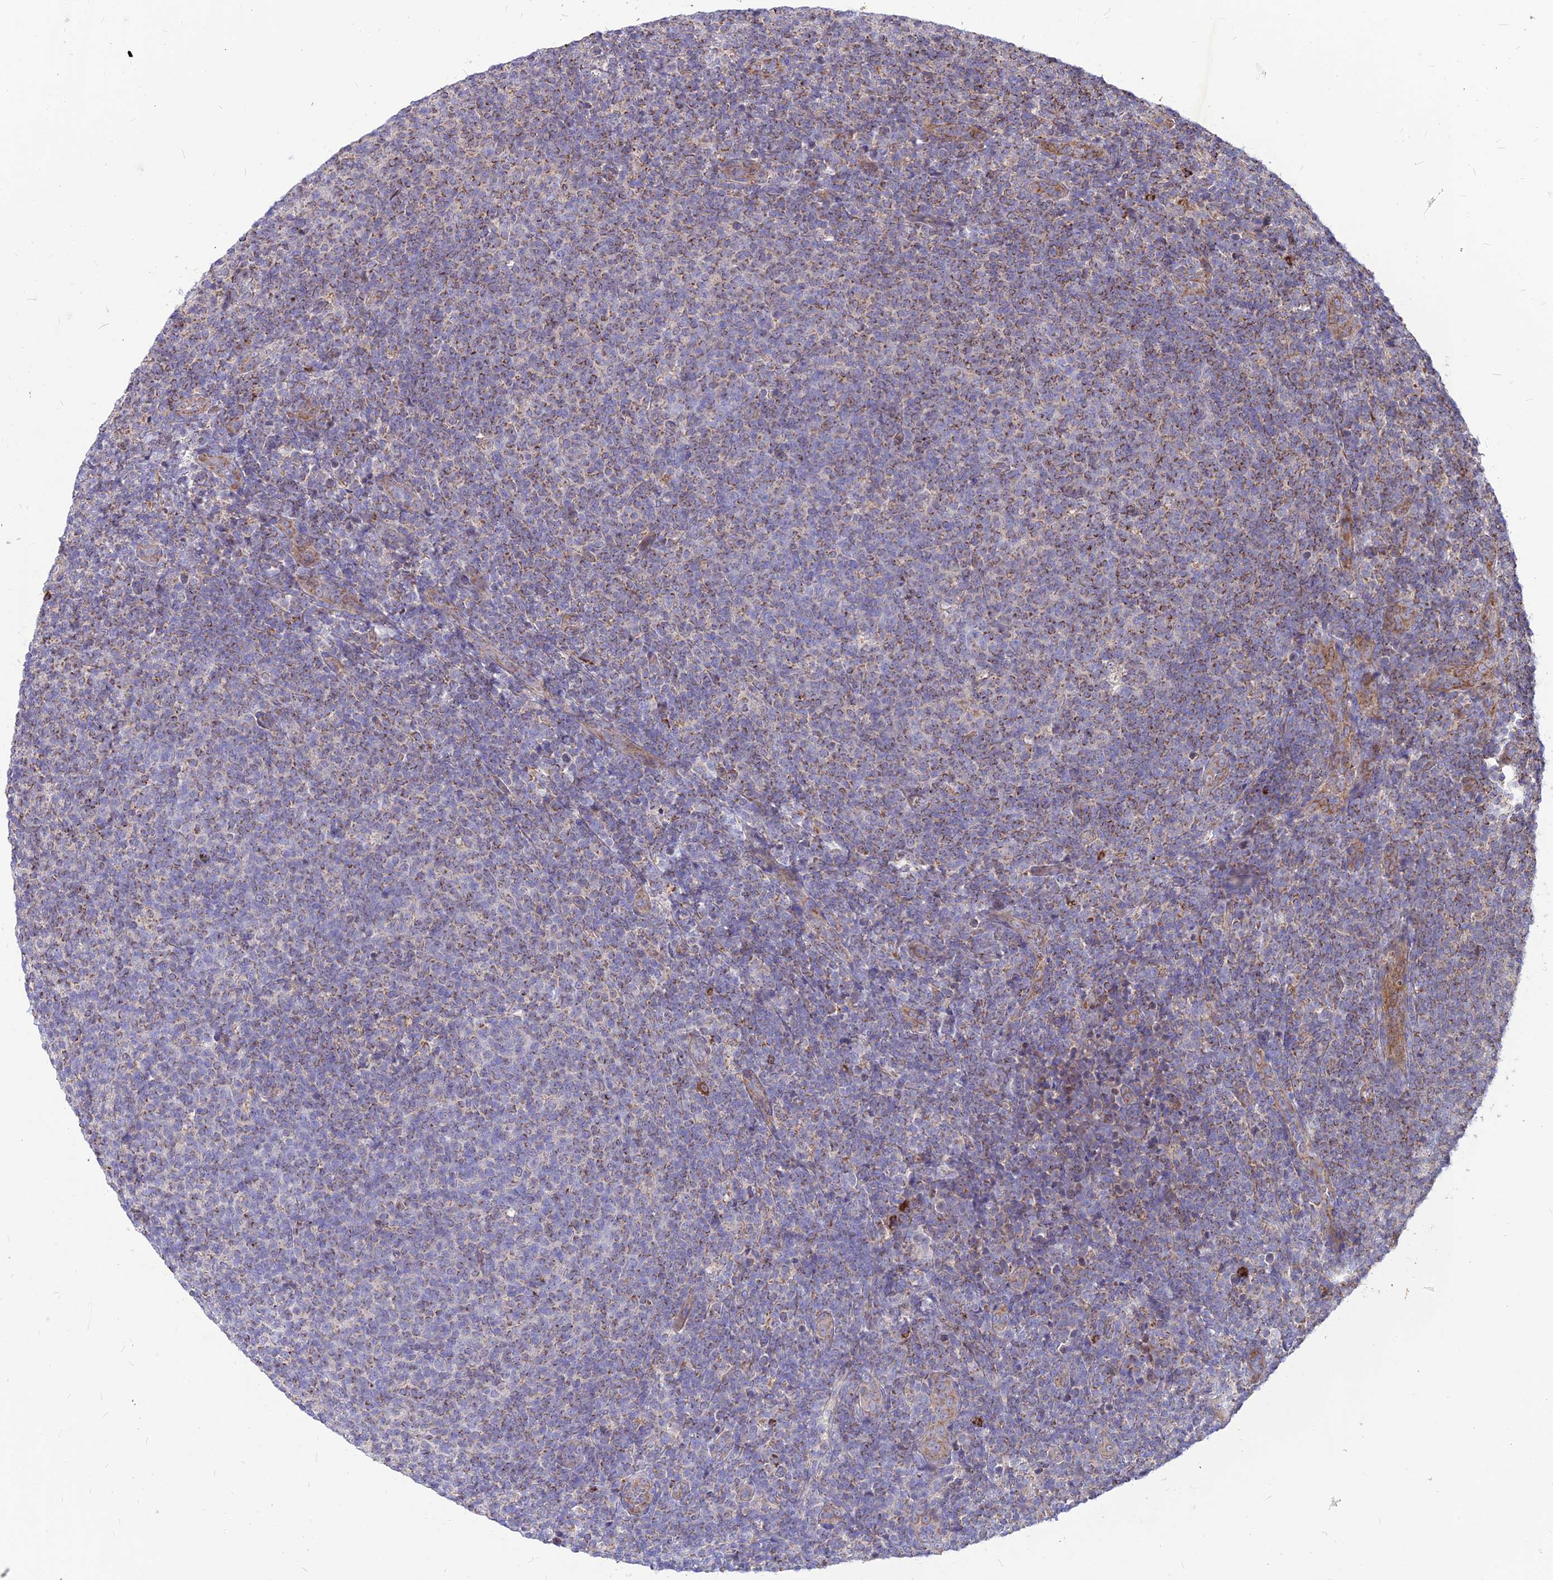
{"staining": {"intensity": "moderate", "quantity": "25%-75%", "location": "cytoplasmic/membranous"}, "tissue": "lymphoma", "cell_type": "Tumor cells", "image_type": "cancer", "snomed": [{"axis": "morphology", "description": "Malignant lymphoma, non-Hodgkin's type, Low grade"}, {"axis": "topography", "description": "Lymph node"}], "caption": "Immunohistochemical staining of malignant lymphoma, non-Hodgkin's type (low-grade) demonstrates medium levels of moderate cytoplasmic/membranous positivity in about 25%-75% of tumor cells. (Brightfield microscopy of DAB IHC at high magnification).", "gene": "ECI1", "patient": {"sex": "male", "age": 66}}